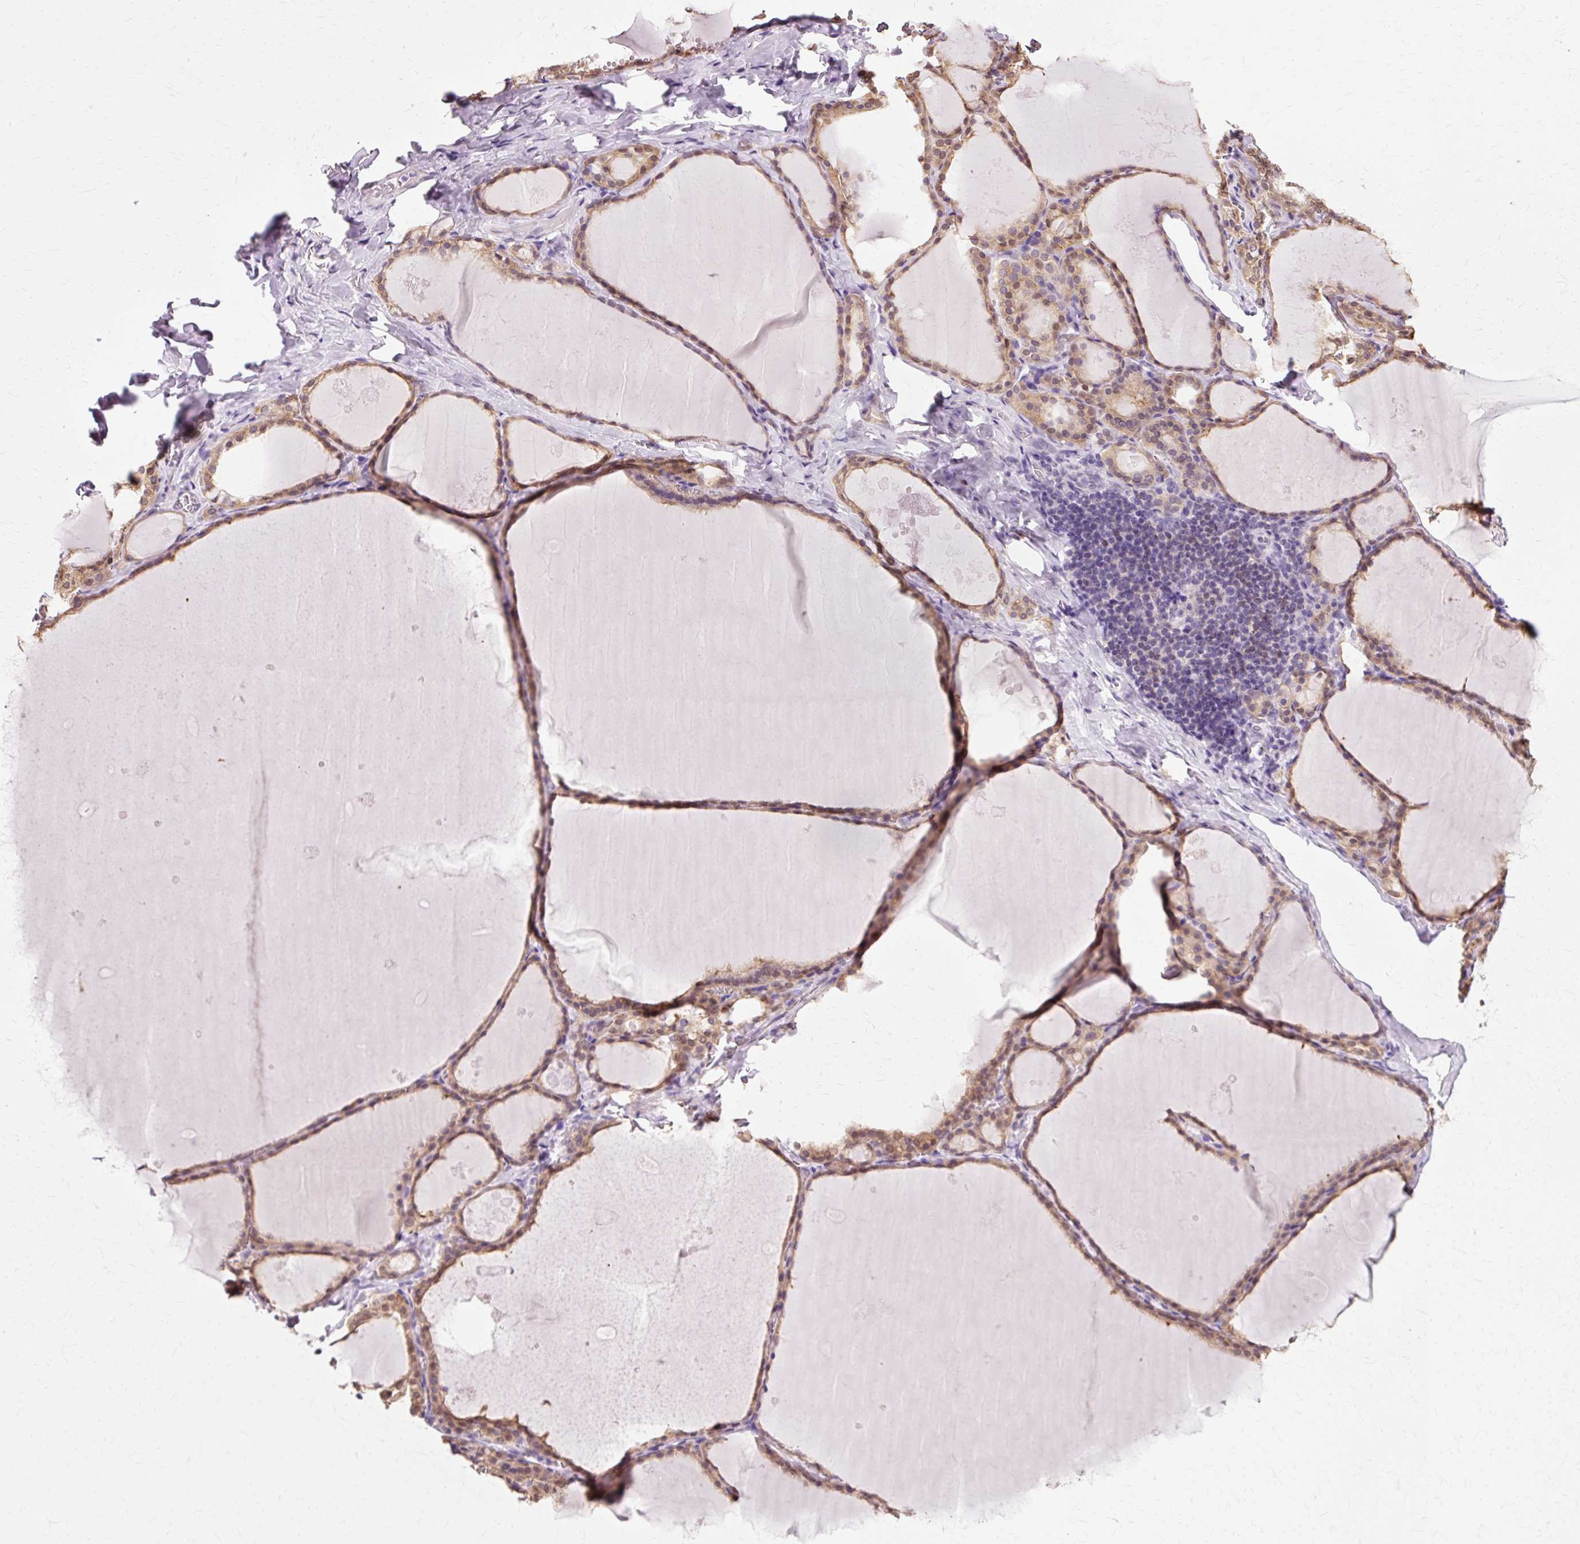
{"staining": {"intensity": "moderate", "quantity": ">75%", "location": "cytoplasmic/membranous,nuclear"}, "tissue": "thyroid gland", "cell_type": "Glandular cells", "image_type": "normal", "snomed": [{"axis": "morphology", "description": "Normal tissue, NOS"}, {"axis": "topography", "description": "Thyroid gland"}], "caption": "Immunohistochemistry (IHC) image of unremarkable thyroid gland: thyroid gland stained using immunohistochemistry (IHC) demonstrates medium levels of moderate protein expression localized specifically in the cytoplasmic/membranous,nuclear of glandular cells, appearing as a cytoplasmic/membranous,nuclear brown color.", "gene": "VN1R2", "patient": {"sex": "male", "age": 56}}